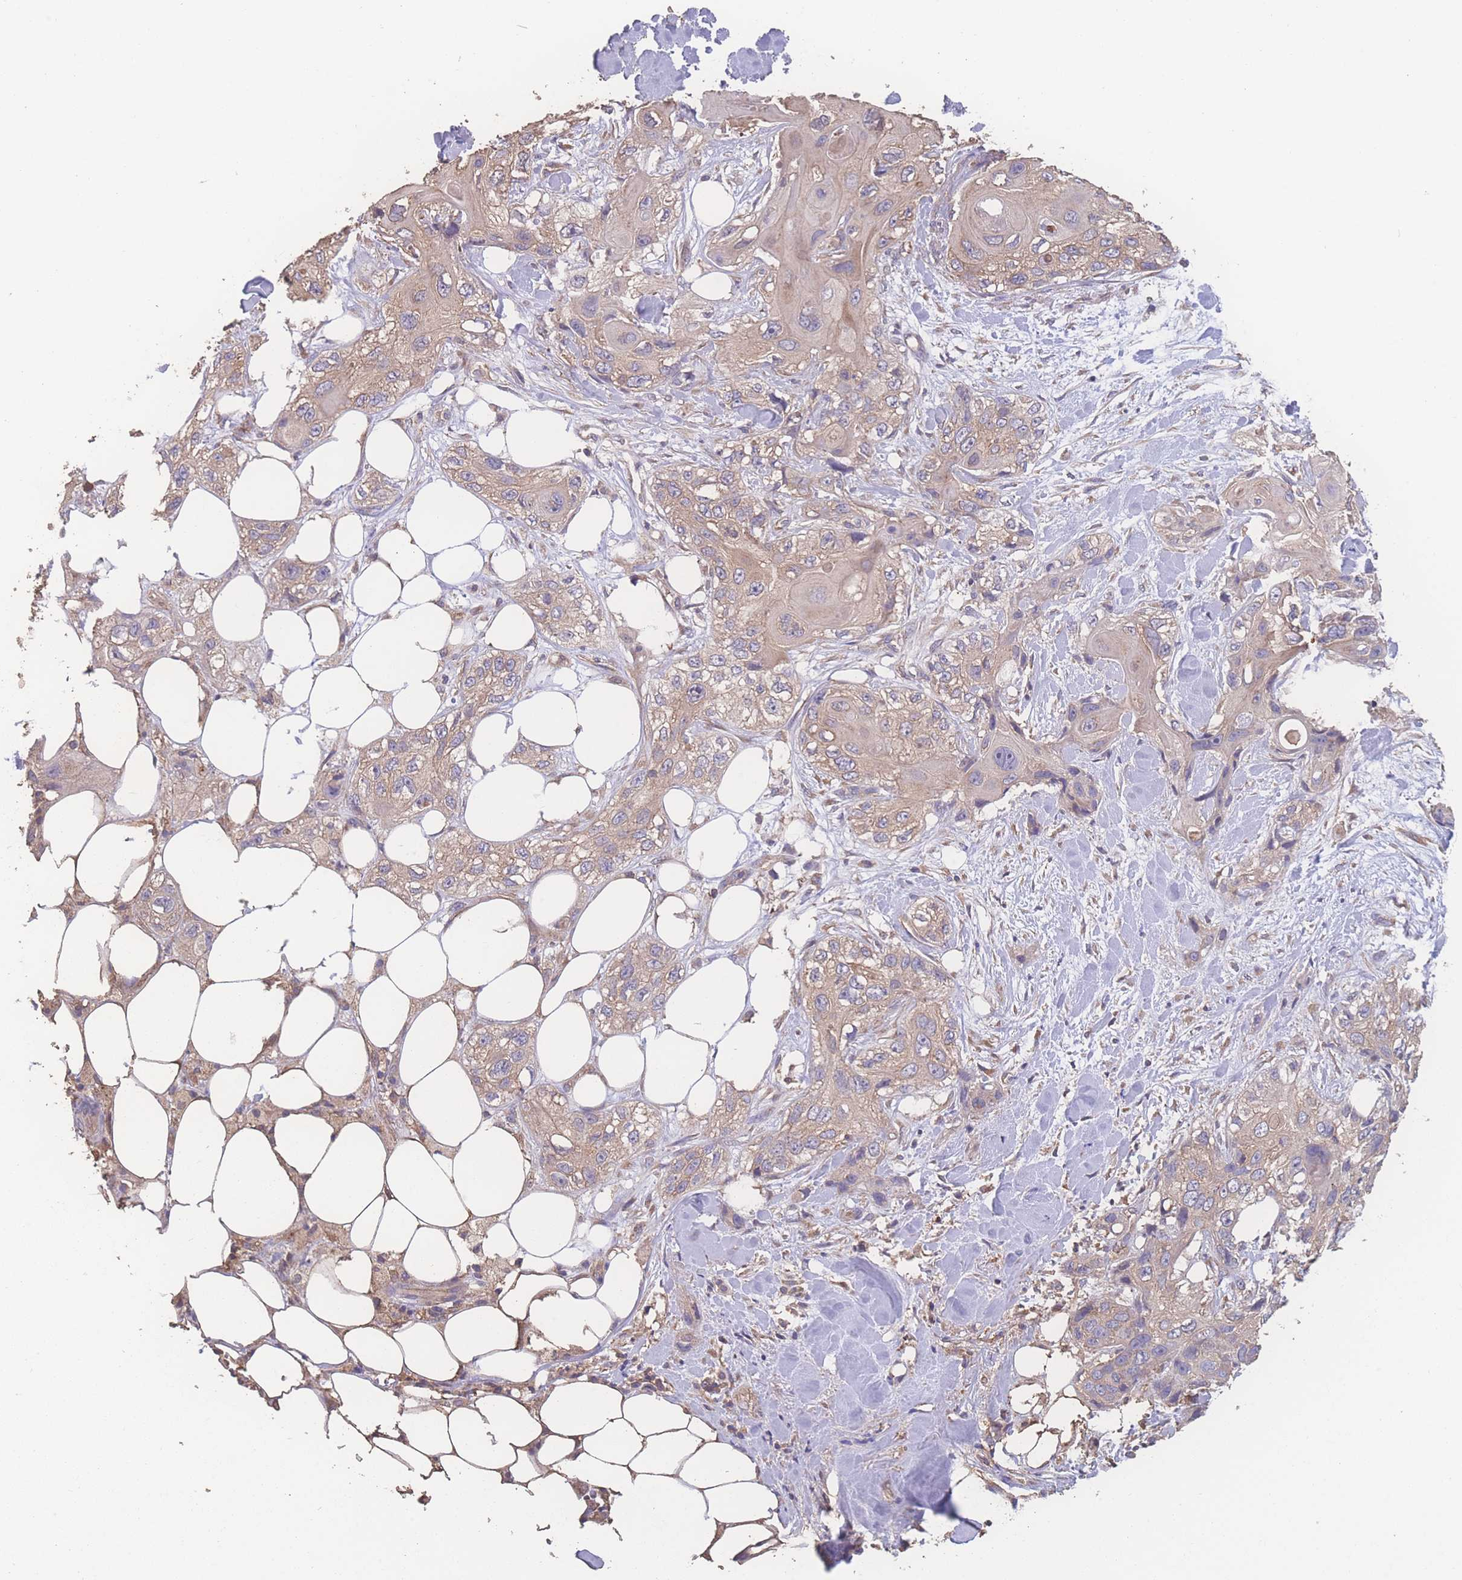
{"staining": {"intensity": "weak", "quantity": "25%-75%", "location": "cytoplasmic/membranous"}, "tissue": "skin cancer", "cell_type": "Tumor cells", "image_type": "cancer", "snomed": [{"axis": "morphology", "description": "Normal tissue, NOS"}, {"axis": "morphology", "description": "Squamous cell carcinoma, NOS"}, {"axis": "topography", "description": "Skin"}], "caption": "Brown immunohistochemical staining in skin cancer (squamous cell carcinoma) exhibits weak cytoplasmic/membranous staining in approximately 25%-75% of tumor cells.", "gene": "ATXN10", "patient": {"sex": "male", "age": 72}}